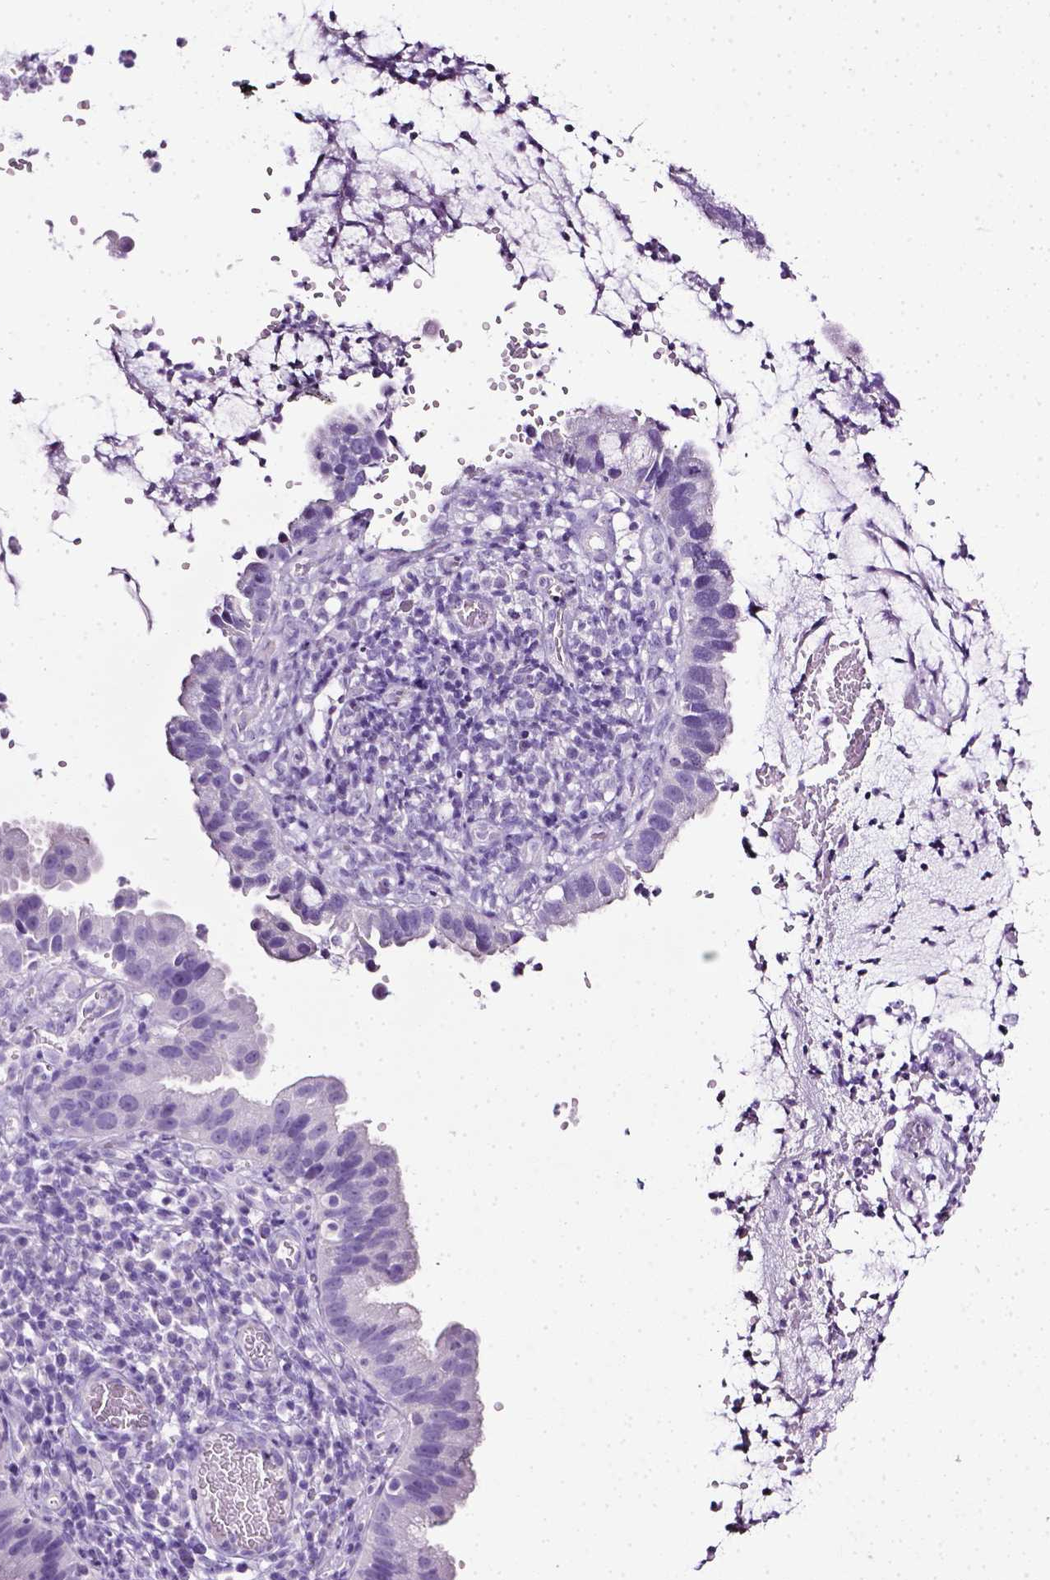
{"staining": {"intensity": "negative", "quantity": "none", "location": "none"}, "tissue": "cervical cancer", "cell_type": "Tumor cells", "image_type": "cancer", "snomed": [{"axis": "morphology", "description": "Adenocarcinoma, NOS"}, {"axis": "topography", "description": "Cervix"}], "caption": "An immunohistochemistry micrograph of cervical cancer is shown. There is no staining in tumor cells of cervical cancer. (Brightfield microscopy of DAB immunohistochemistry (IHC) at high magnification).", "gene": "LELP1", "patient": {"sex": "female", "age": 34}}